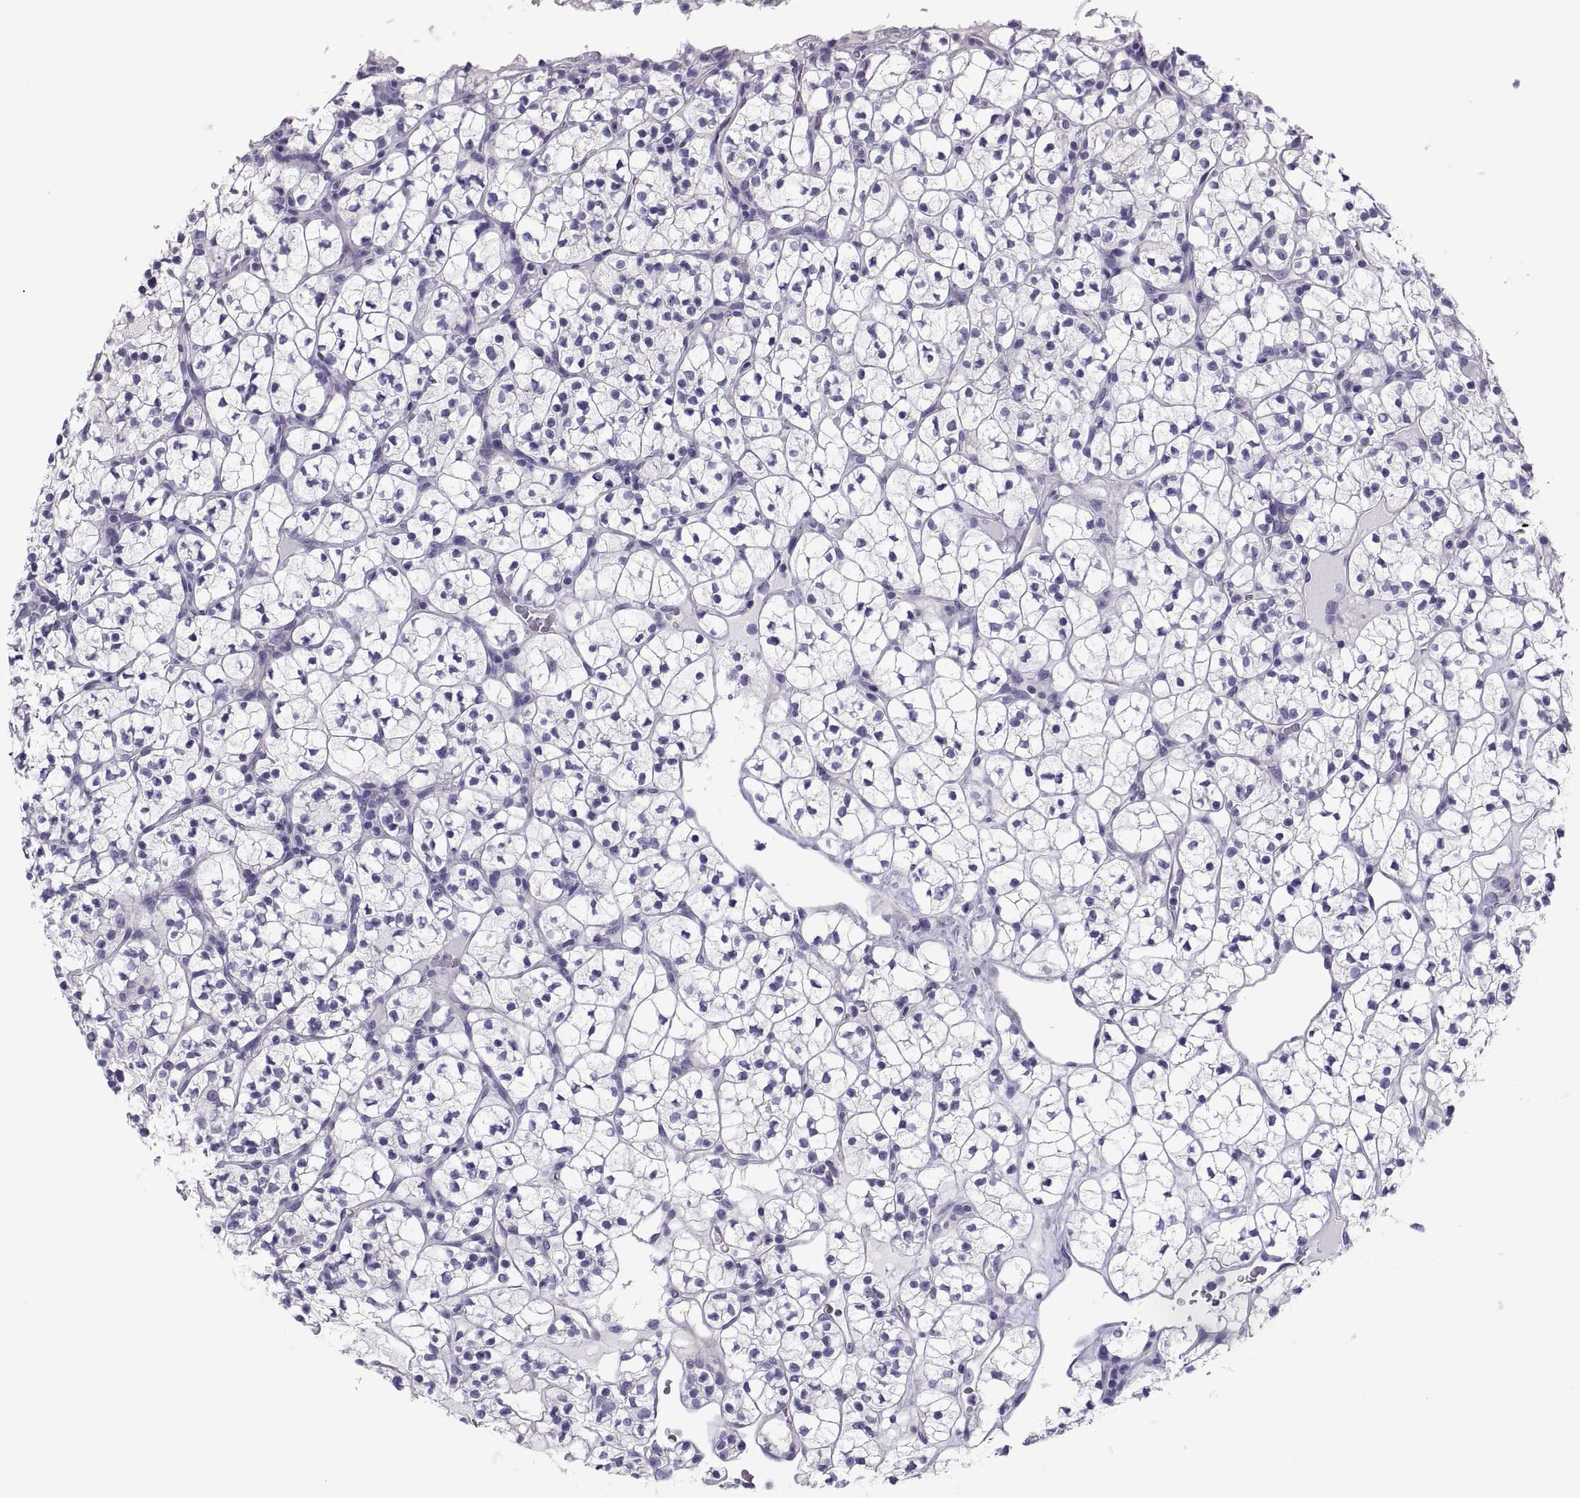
{"staining": {"intensity": "negative", "quantity": "none", "location": "none"}, "tissue": "renal cancer", "cell_type": "Tumor cells", "image_type": "cancer", "snomed": [{"axis": "morphology", "description": "Adenocarcinoma, NOS"}, {"axis": "topography", "description": "Kidney"}], "caption": "Adenocarcinoma (renal) stained for a protein using immunohistochemistry demonstrates no staining tumor cells.", "gene": "RNASE12", "patient": {"sex": "female", "age": 89}}